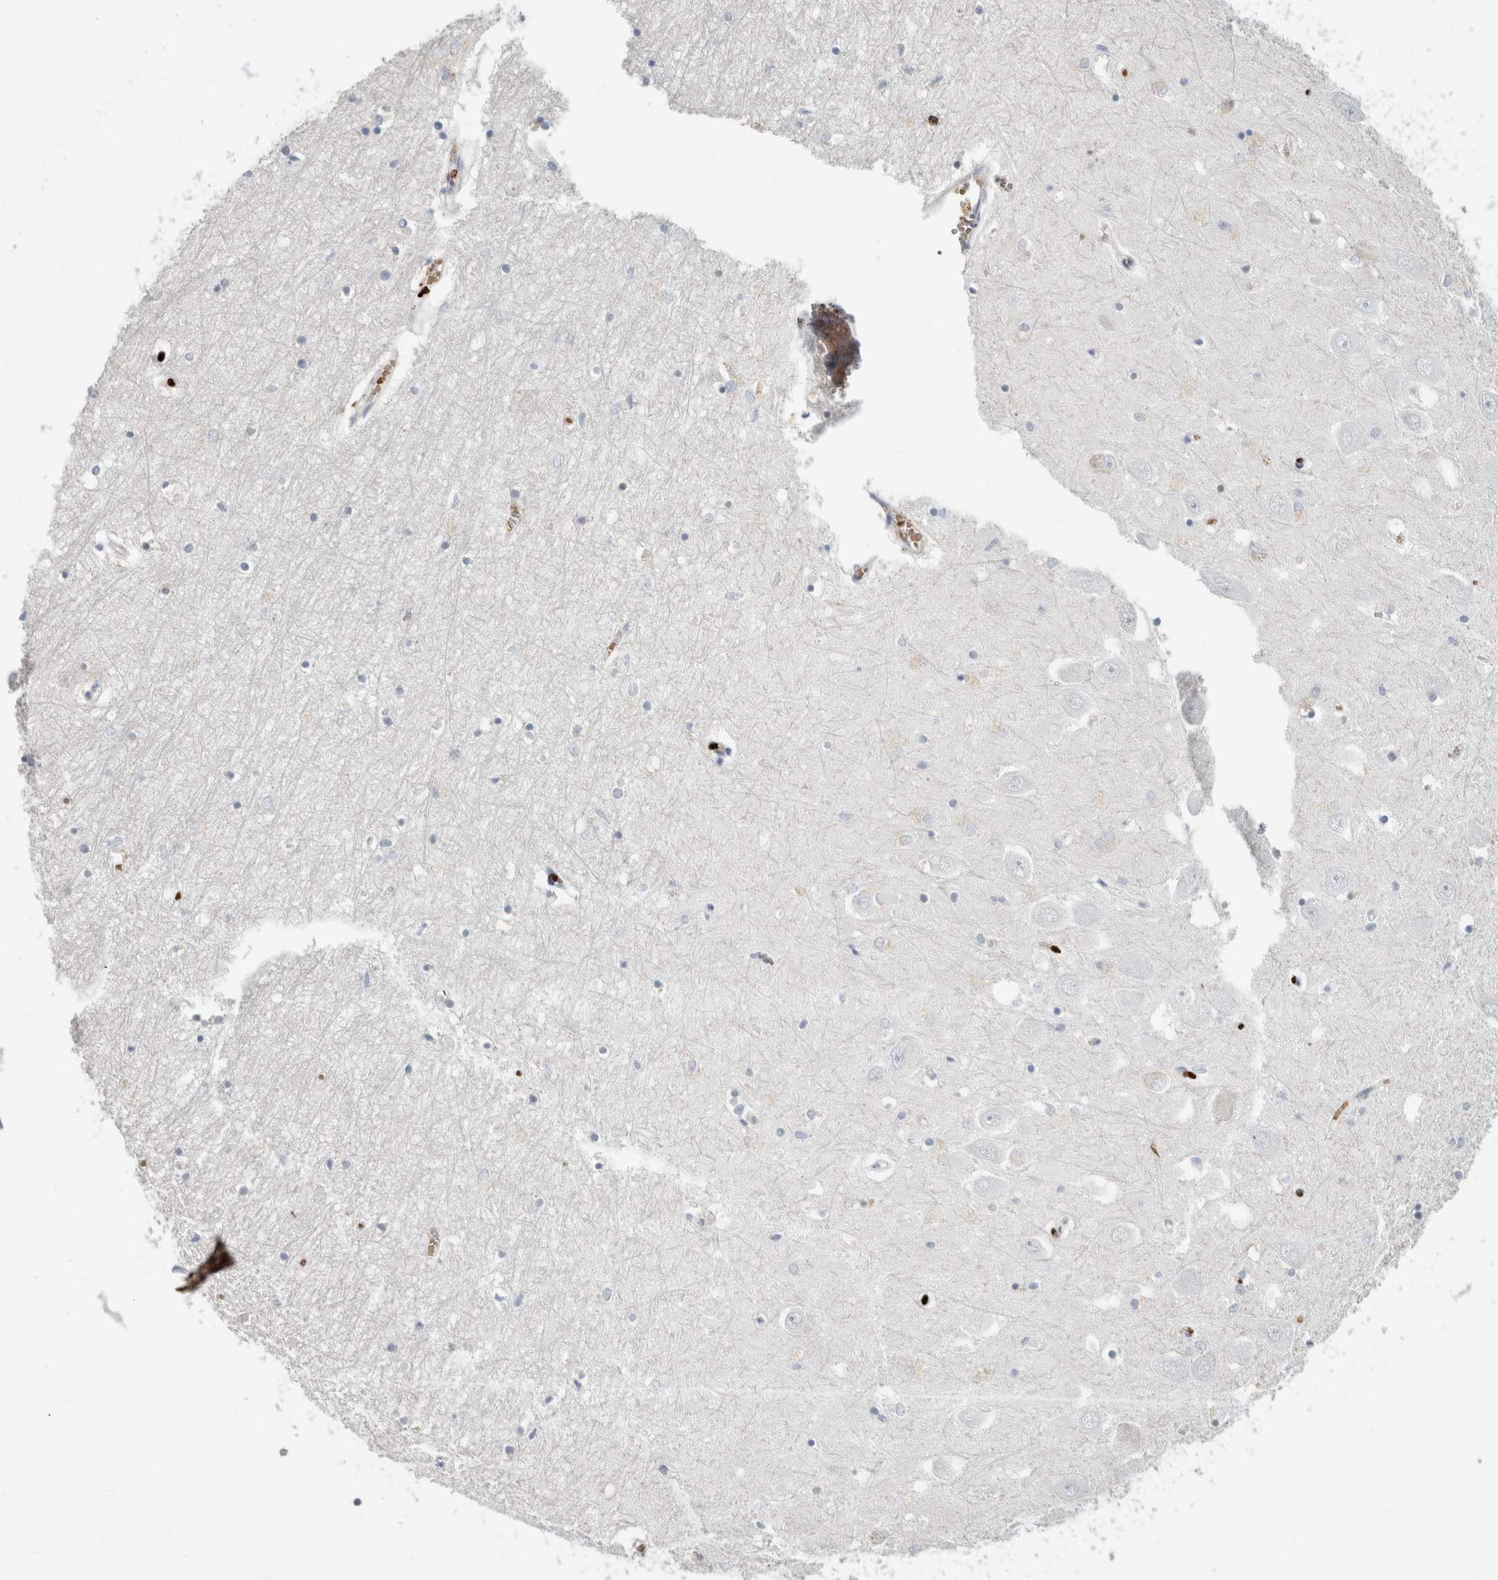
{"staining": {"intensity": "negative", "quantity": "none", "location": "none"}, "tissue": "hippocampus", "cell_type": "Glial cells", "image_type": "normal", "snomed": [{"axis": "morphology", "description": "Normal tissue, NOS"}, {"axis": "topography", "description": "Hippocampus"}], "caption": "IHC of unremarkable hippocampus reveals no staining in glial cells. The staining was performed using DAB (3,3'-diaminobenzidine) to visualize the protein expression in brown, while the nuclei were stained in blue with hematoxylin (Magnification: 20x).", "gene": "CA1", "patient": {"sex": "male", "age": 70}}